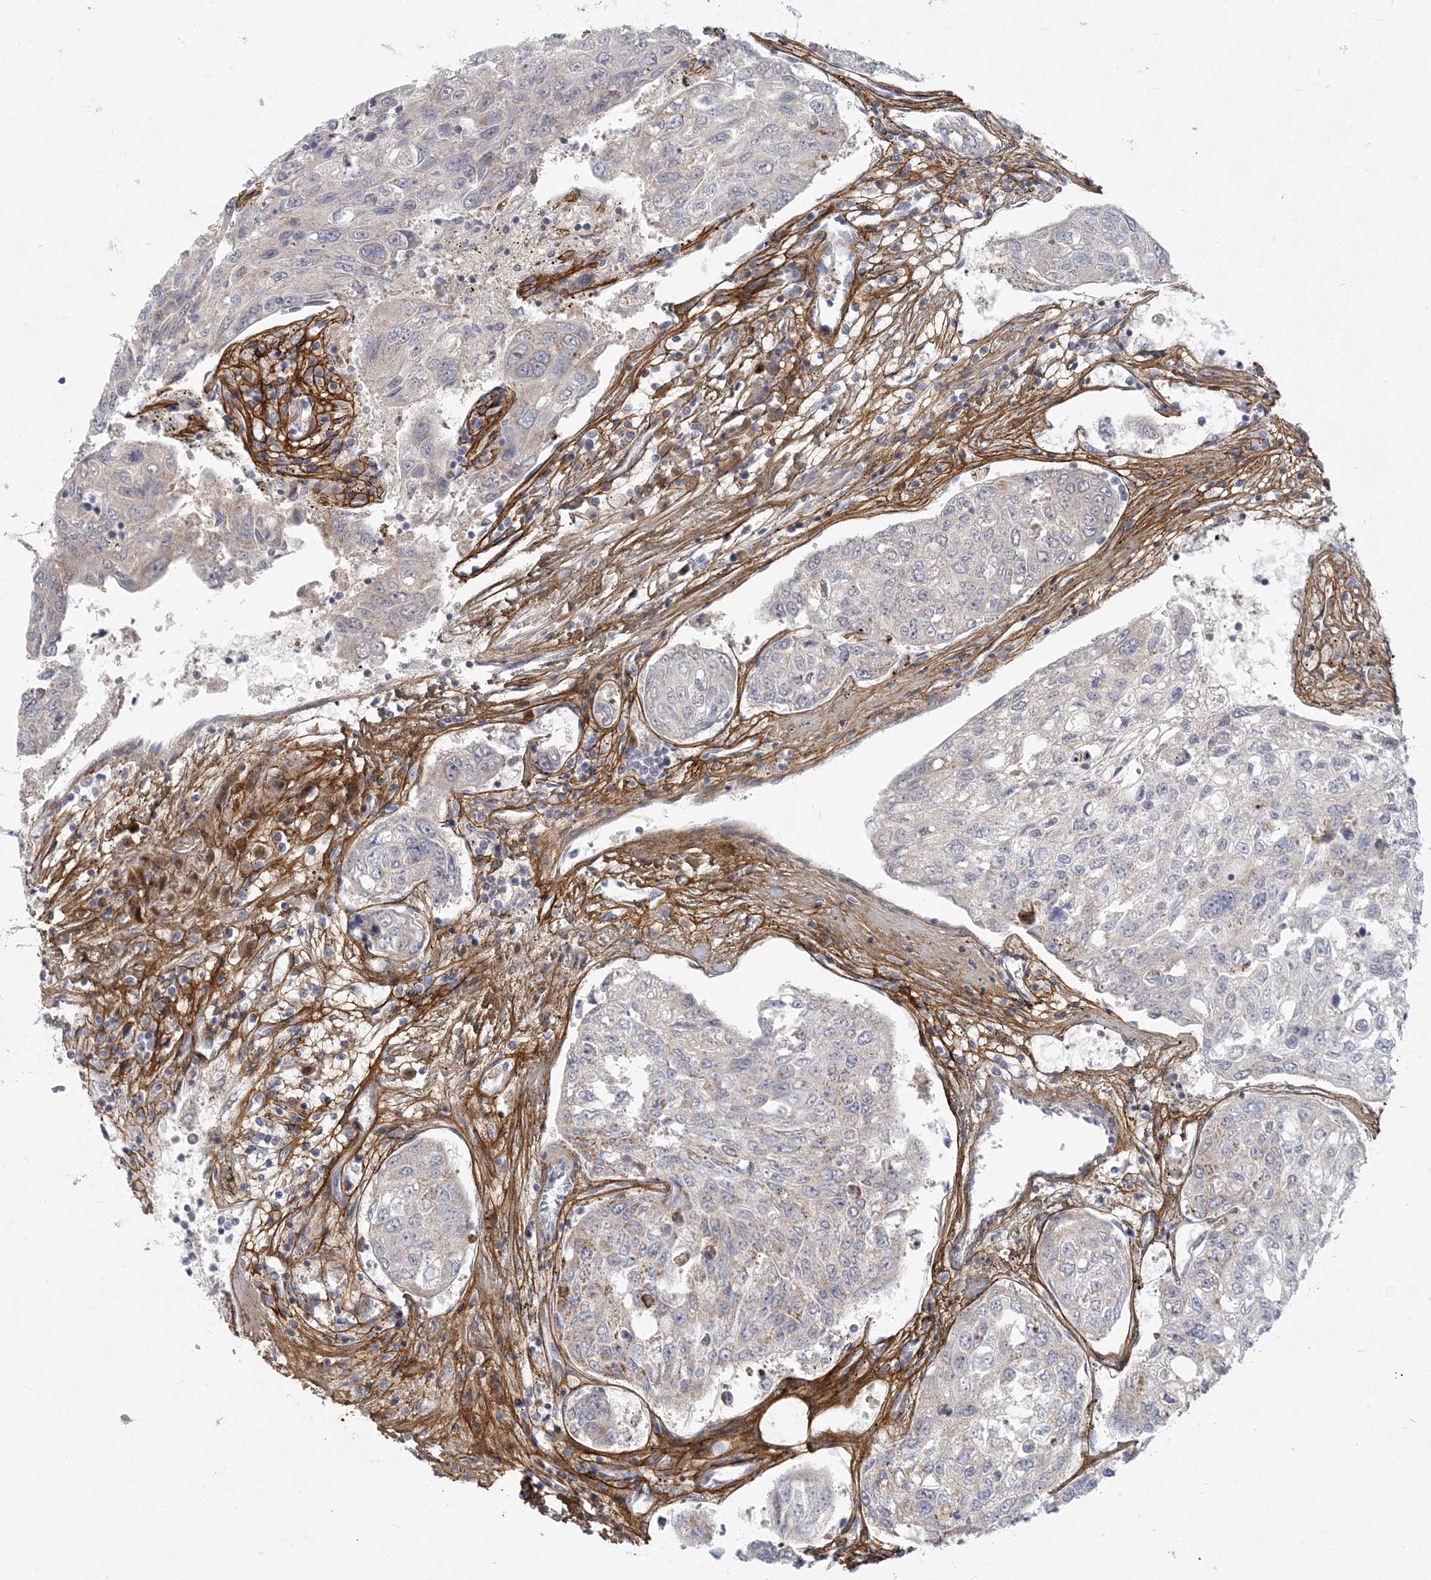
{"staining": {"intensity": "negative", "quantity": "none", "location": "none"}, "tissue": "urothelial cancer", "cell_type": "Tumor cells", "image_type": "cancer", "snomed": [{"axis": "morphology", "description": "Urothelial carcinoma, High grade"}, {"axis": "topography", "description": "Lymph node"}, {"axis": "topography", "description": "Urinary bladder"}], "caption": "There is no significant expression in tumor cells of urothelial carcinoma (high-grade). (IHC, brightfield microscopy, high magnification).", "gene": "GMPPA", "patient": {"sex": "male", "age": 51}}